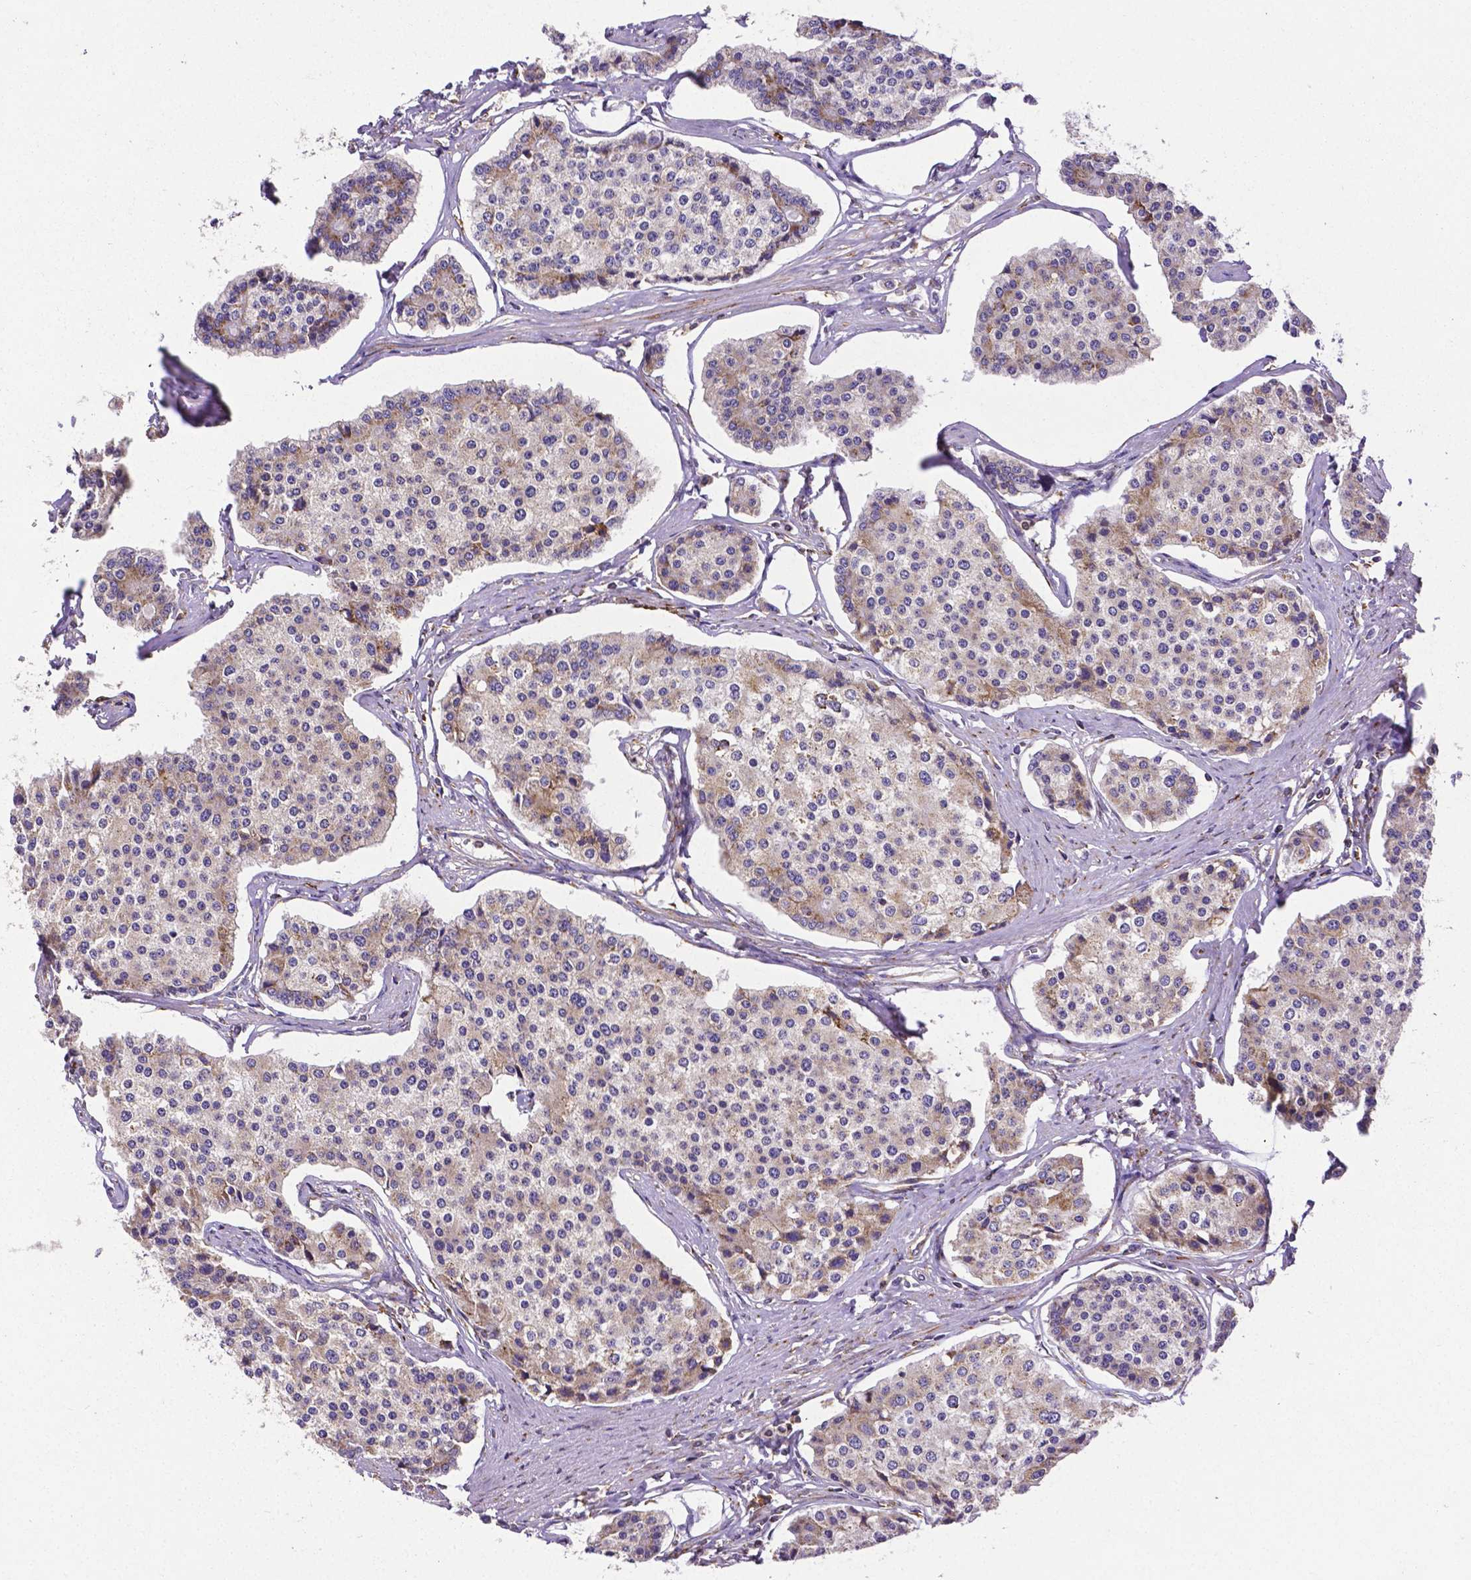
{"staining": {"intensity": "weak", "quantity": "<25%", "location": "cytoplasmic/membranous"}, "tissue": "carcinoid", "cell_type": "Tumor cells", "image_type": "cancer", "snomed": [{"axis": "morphology", "description": "Carcinoid, malignant, NOS"}, {"axis": "topography", "description": "Small intestine"}], "caption": "DAB (3,3'-diaminobenzidine) immunohistochemical staining of carcinoid (malignant) demonstrates no significant expression in tumor cells.", "gene": "MTDH", "patient": {"sex": "female", "age": 65}}